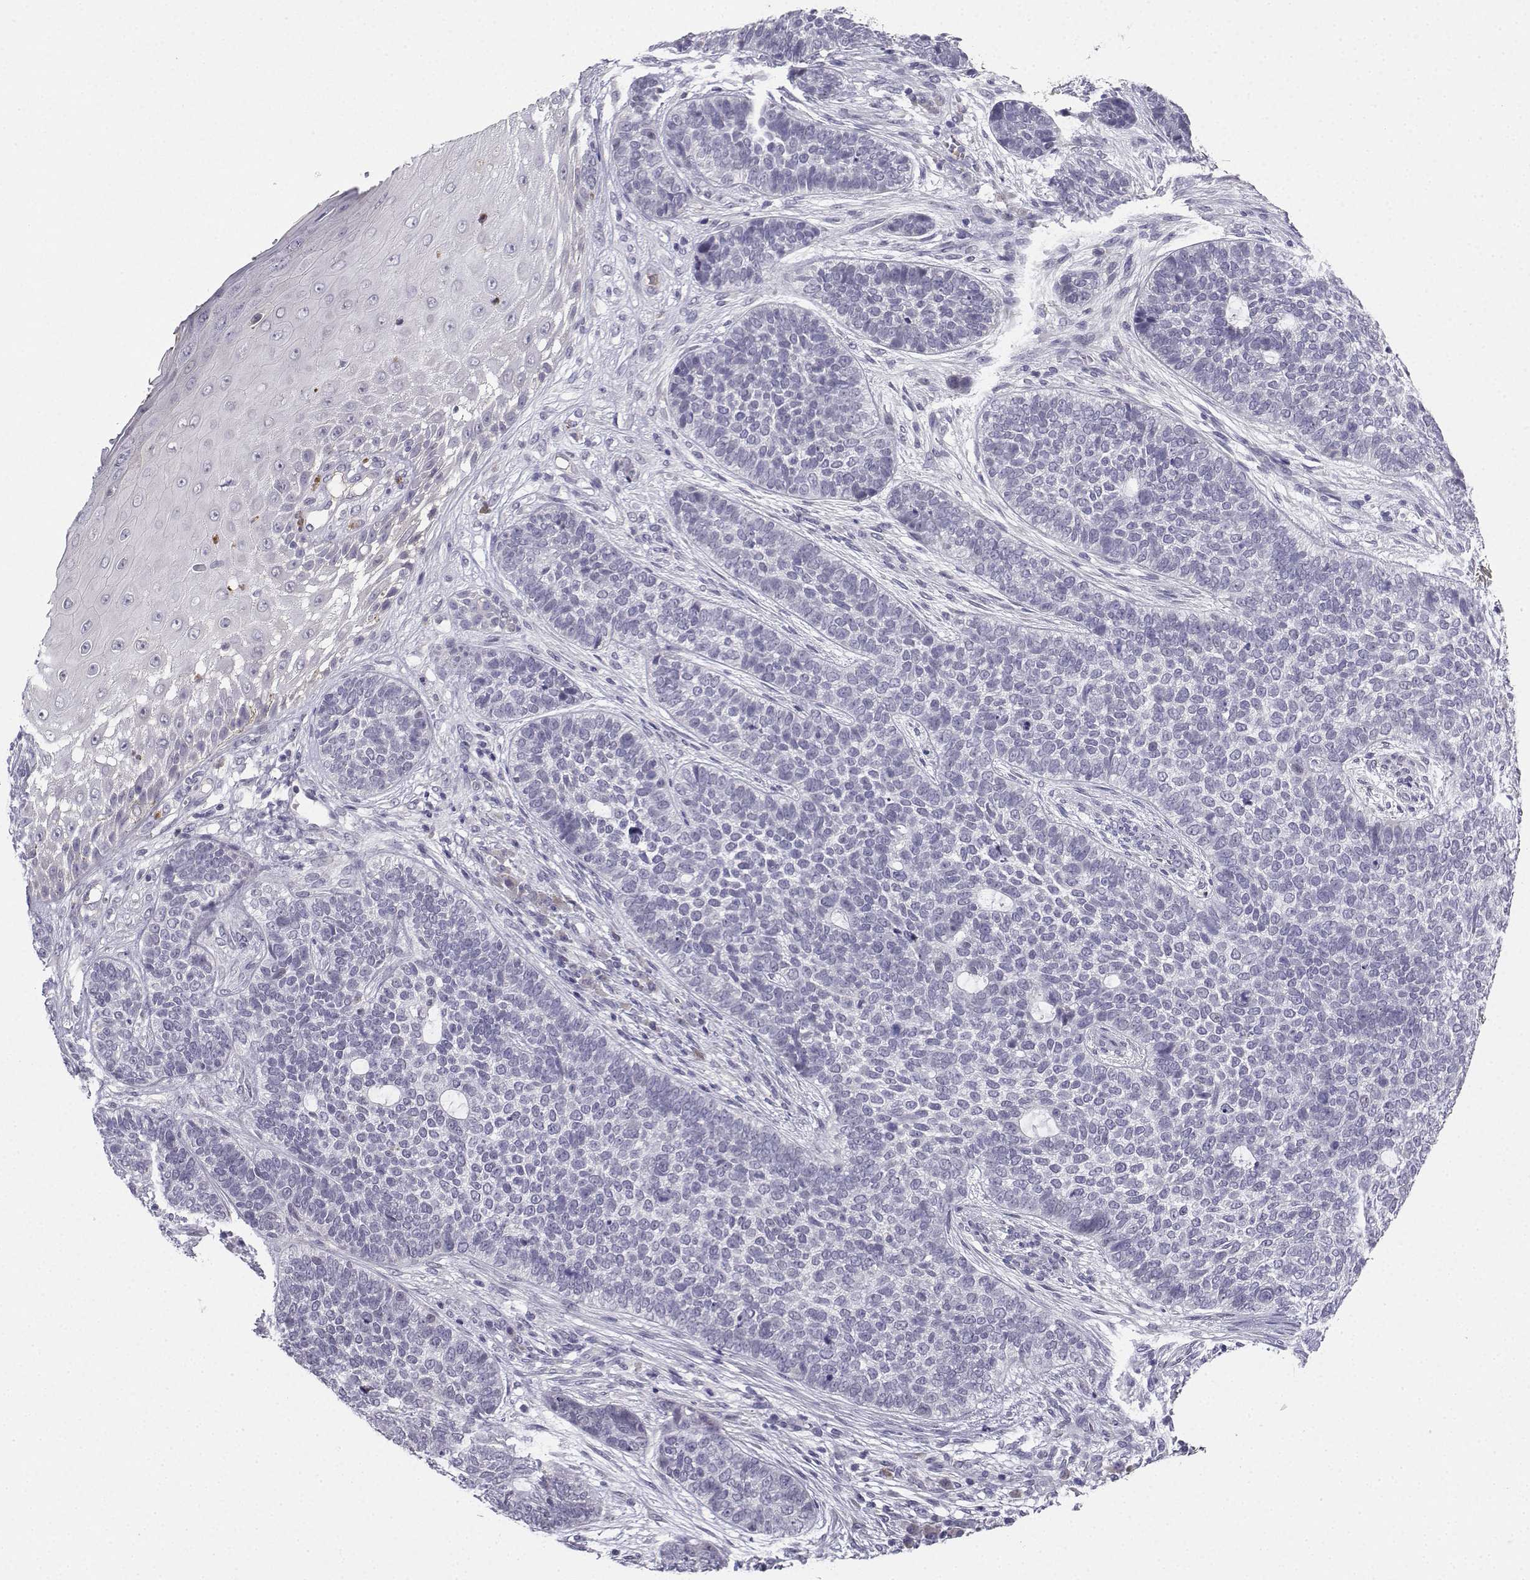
{"staining": {"intensity": "negative", "quantity": "none", "location": "none"}, "tissue": "skin cancer", "cell_type": "Tumor cells", "image_type": "cancer", "snomed": [{"axis": "morphology", "description": "Basal cell carcinoma"}, {"axis": "topography", "description": "Skin"}], "caption": "Tumor cells show no significant positivity in skin cancer.", "gene": "CALY", "patient": {"sex": "female", "age": 69}}